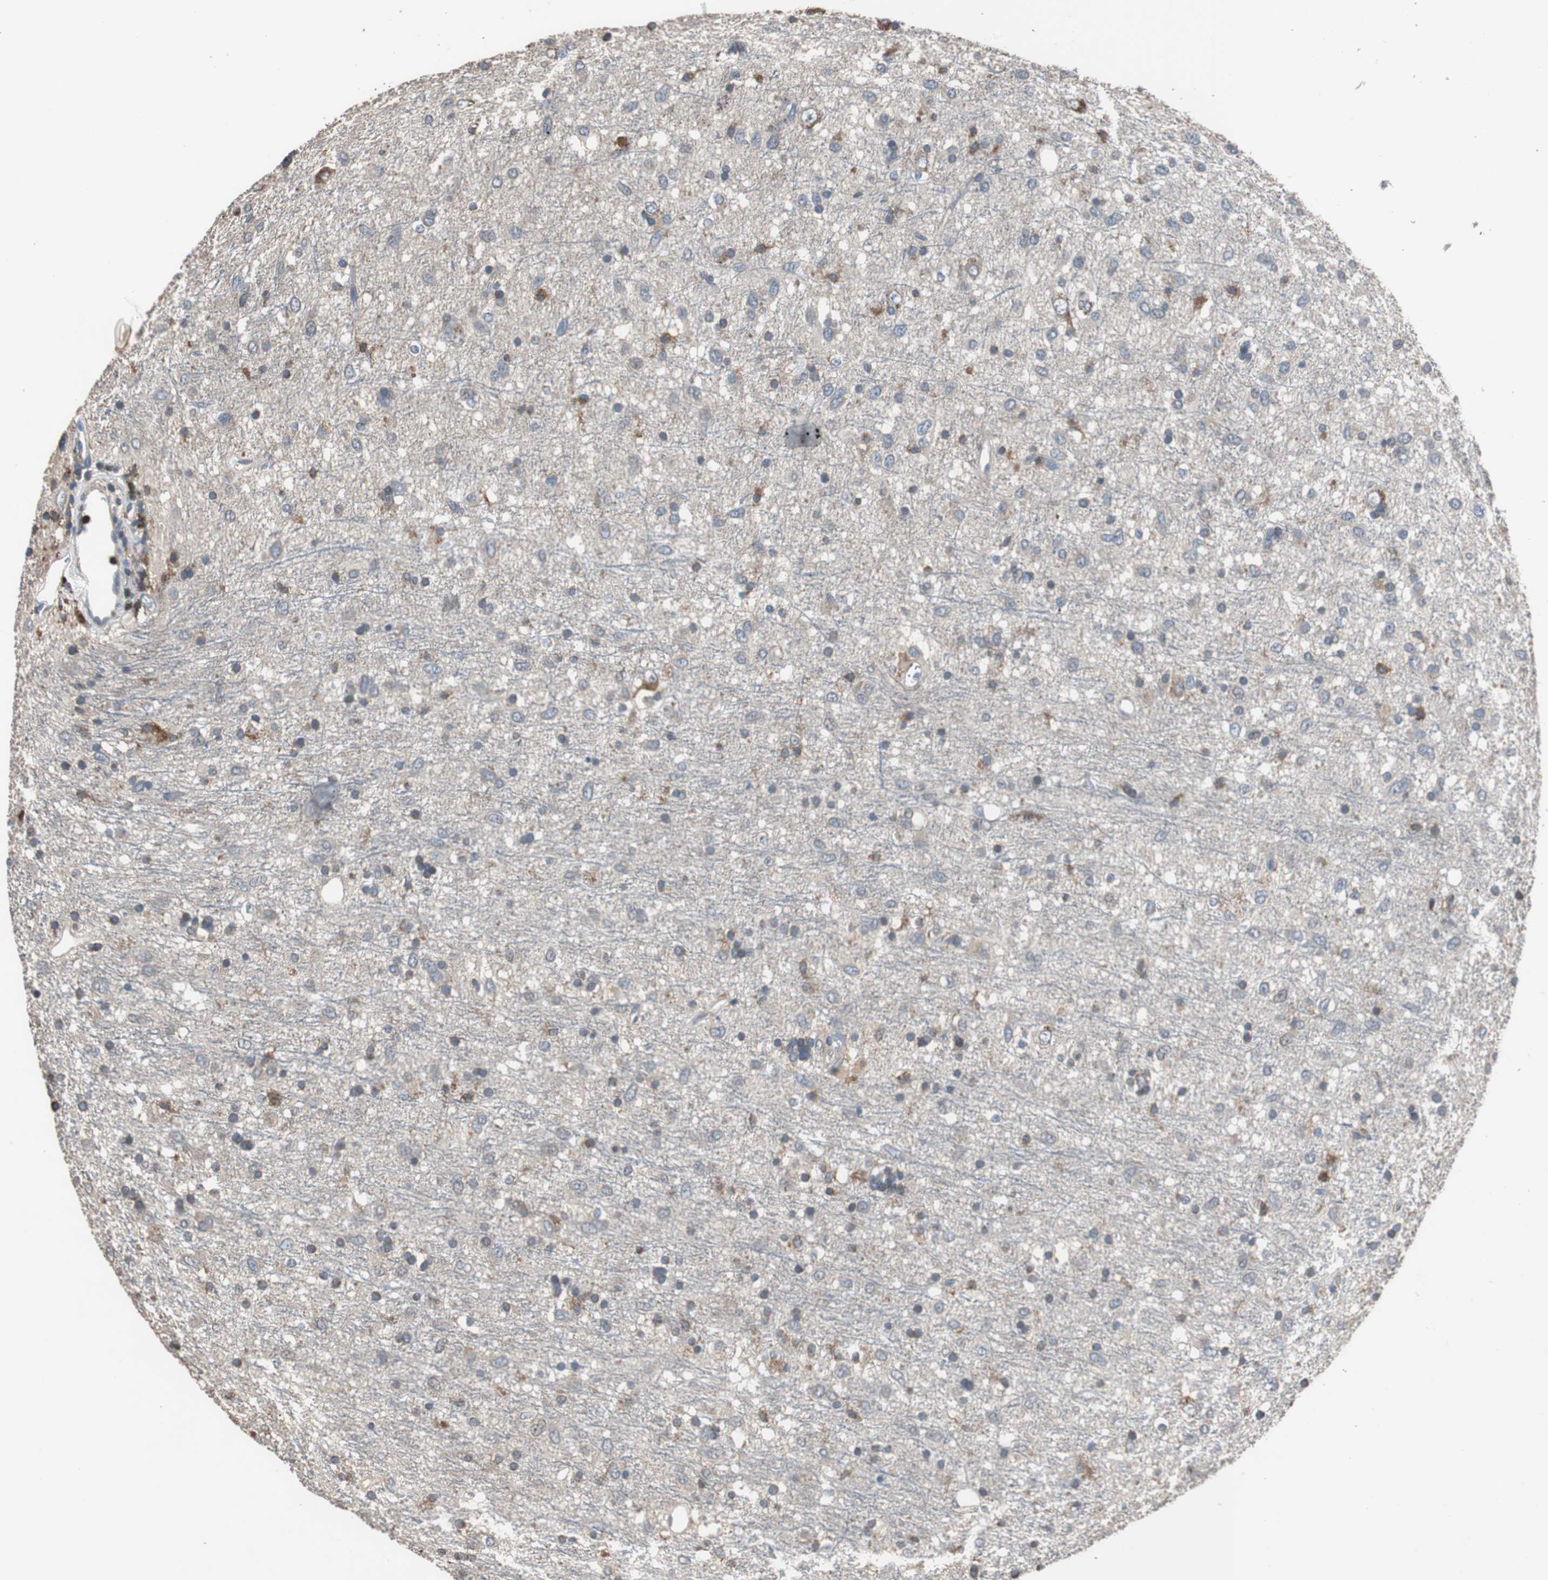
{"staining": {"intensity": "moderate", "quantity": "<25%", "location": "cytoplasmic/membranous"}, "tissue": "glioma", "cell_type": "Tumor cells", "image_type": "cancer", "snomed": [{"axis": "morphology", "description": "Glioma, malignant, Low grade"}, {"axis": "topography", "description": "Brain"}], "caption": "Human malignant glioma (low-grade) stained for a protein (brown) exhibits moderate cytoplasmic/membranous positive positivity in about <25% of tumor cells.", "gene": "SCIMP", "patient": {"sex": "male", "age": 77}}